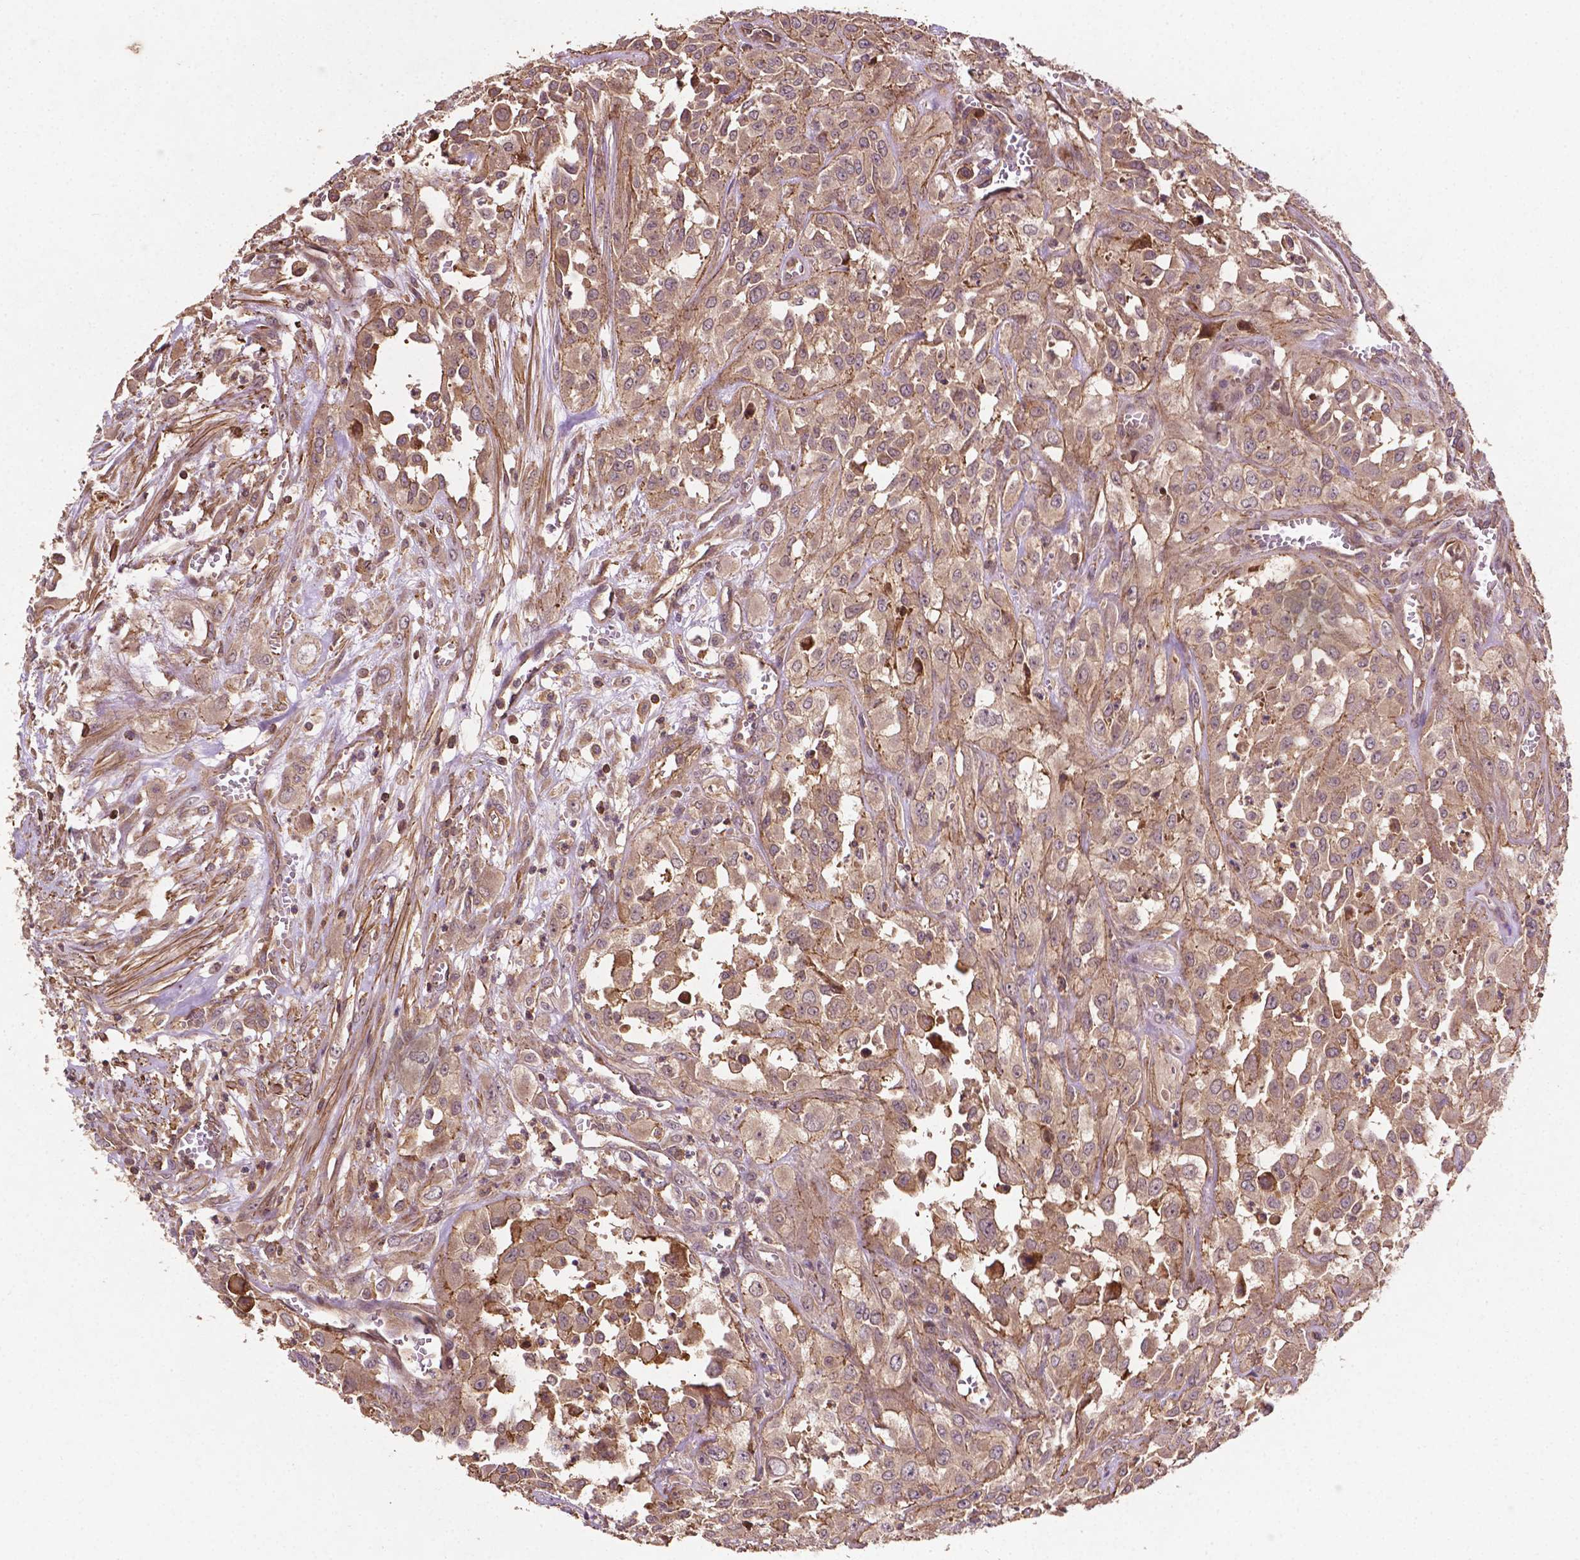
{"staining": {"intensity": "weak", "quantity": ">75%", "location": "cytoplasmic/membranous"}, "tissue": "urothelial cancer", "cell_type": "Tumor cells", "image_type": "cancer", "snomed": [{"axis": "morphology", "description": "Urothelial carcinoma, High grade"}, {"axis": "topography", "description": "Urinary bladder"}], "caption": "Weak cytoplasmic/membranous expression for a protein is seen in approximately >75% of tumor cells of high-grade urothelial carcinoma using IHC.", "gene": "ZMYND19", "patient": {"sex": "male", "age": 67}}